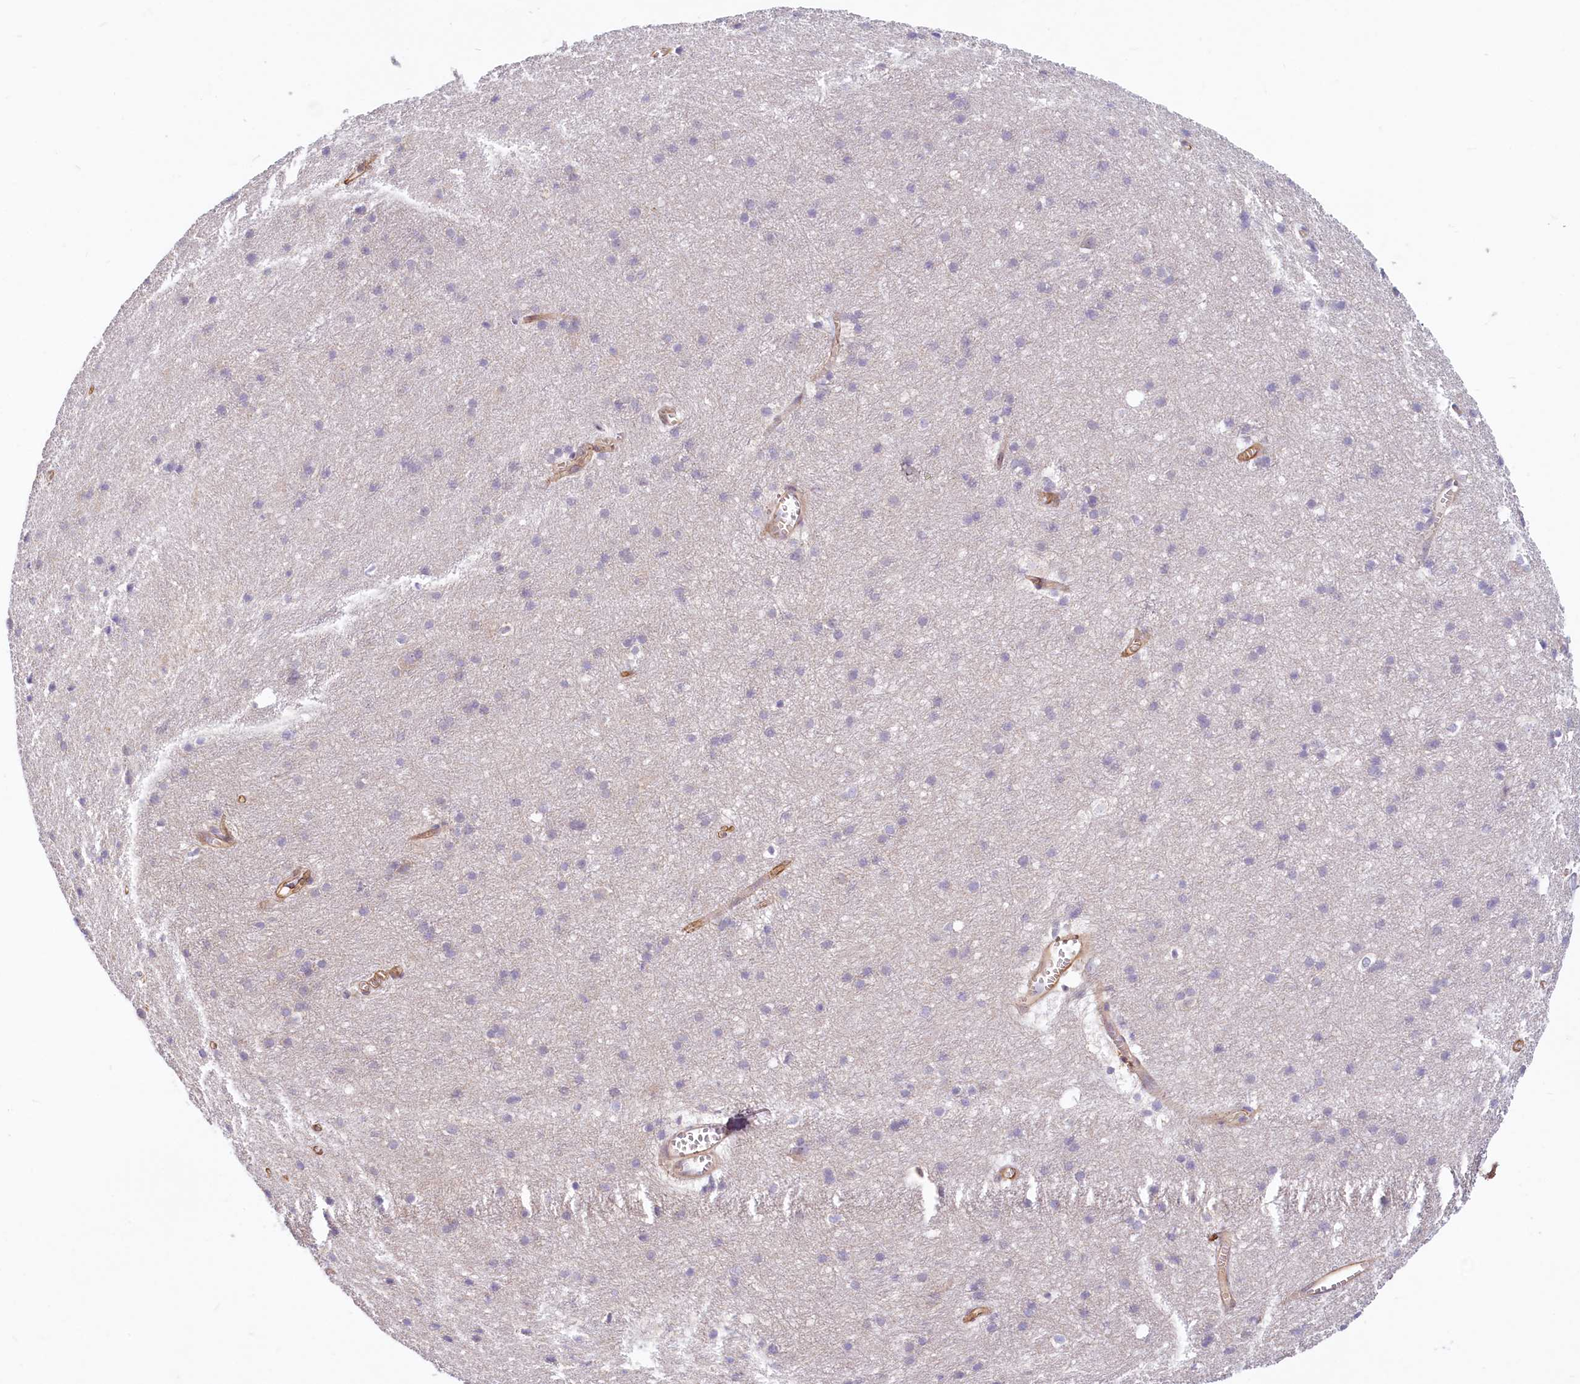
{"staining": {"intensity": "moderate", "quantity": ">75%", "location": "cytoplasmic/membranous"}, "tissue": "cerebral cortex", "cell_type": "Endothelial cells", "image_type": "normal", "snomed": [{"axis": "morphology", "description": "Normal tissue, NOS"}, {"axis": "topography", "description": "Cerebral cortex"}], "caption": "An IHC histopathology image of unremarkable tissue is shown. Protein staining in brown labels moderate cytoplasmic/membranous positivity in cerebral cortex within endothelial cells. (Stains: DAB in brown, nuclei in blue, Microscopy: brightfield microscopy at high magnification).", "gene": "LMOD3", "patient": {"sex": "male", "age": 54}}